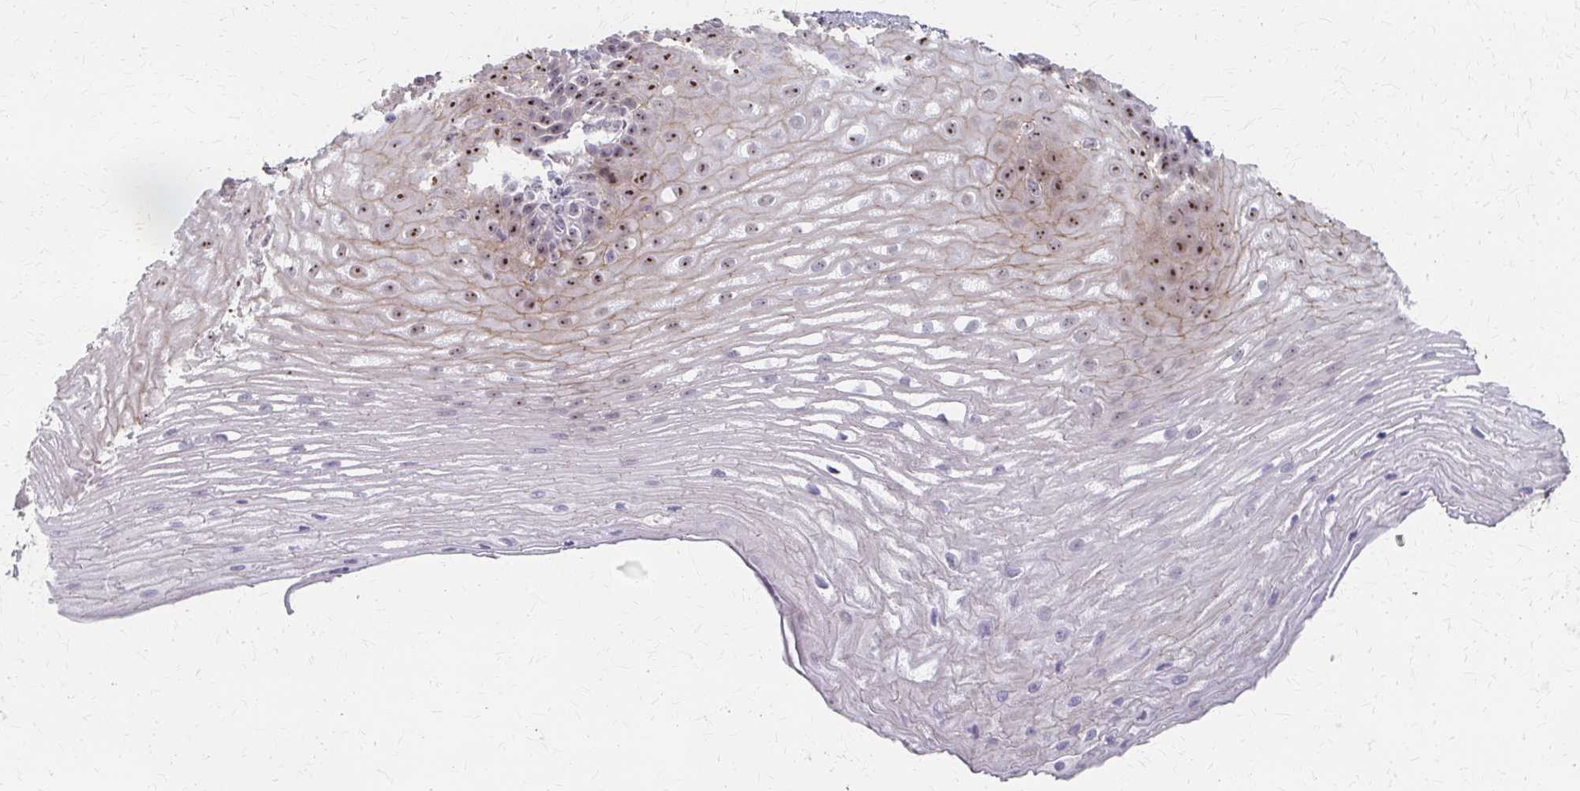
{"staining": {"intensity": "moderate", "quantity": "25%-75%", "location": "nuclear"}, "tissue": "esophagus", "cell_type": "Squamous epithelial cells", "image_type": "normal", "snomed": [{"axis": "morphology", "description": "Normal tissue, NOS"}, {"axis": "topography", "description": "Esophagus"}], "caption": "Protein expression analysis of unremarkable human esophagus reveals moderate nuclear staining in approximately 25%-75% of squamous epithelial cells. (Stains: DAB in brown, nuclei in blue, Microscopy: brightfield microscopy at high magnification).", "gene": "PES1", "patient": {"sex": "male", "age": 62}}